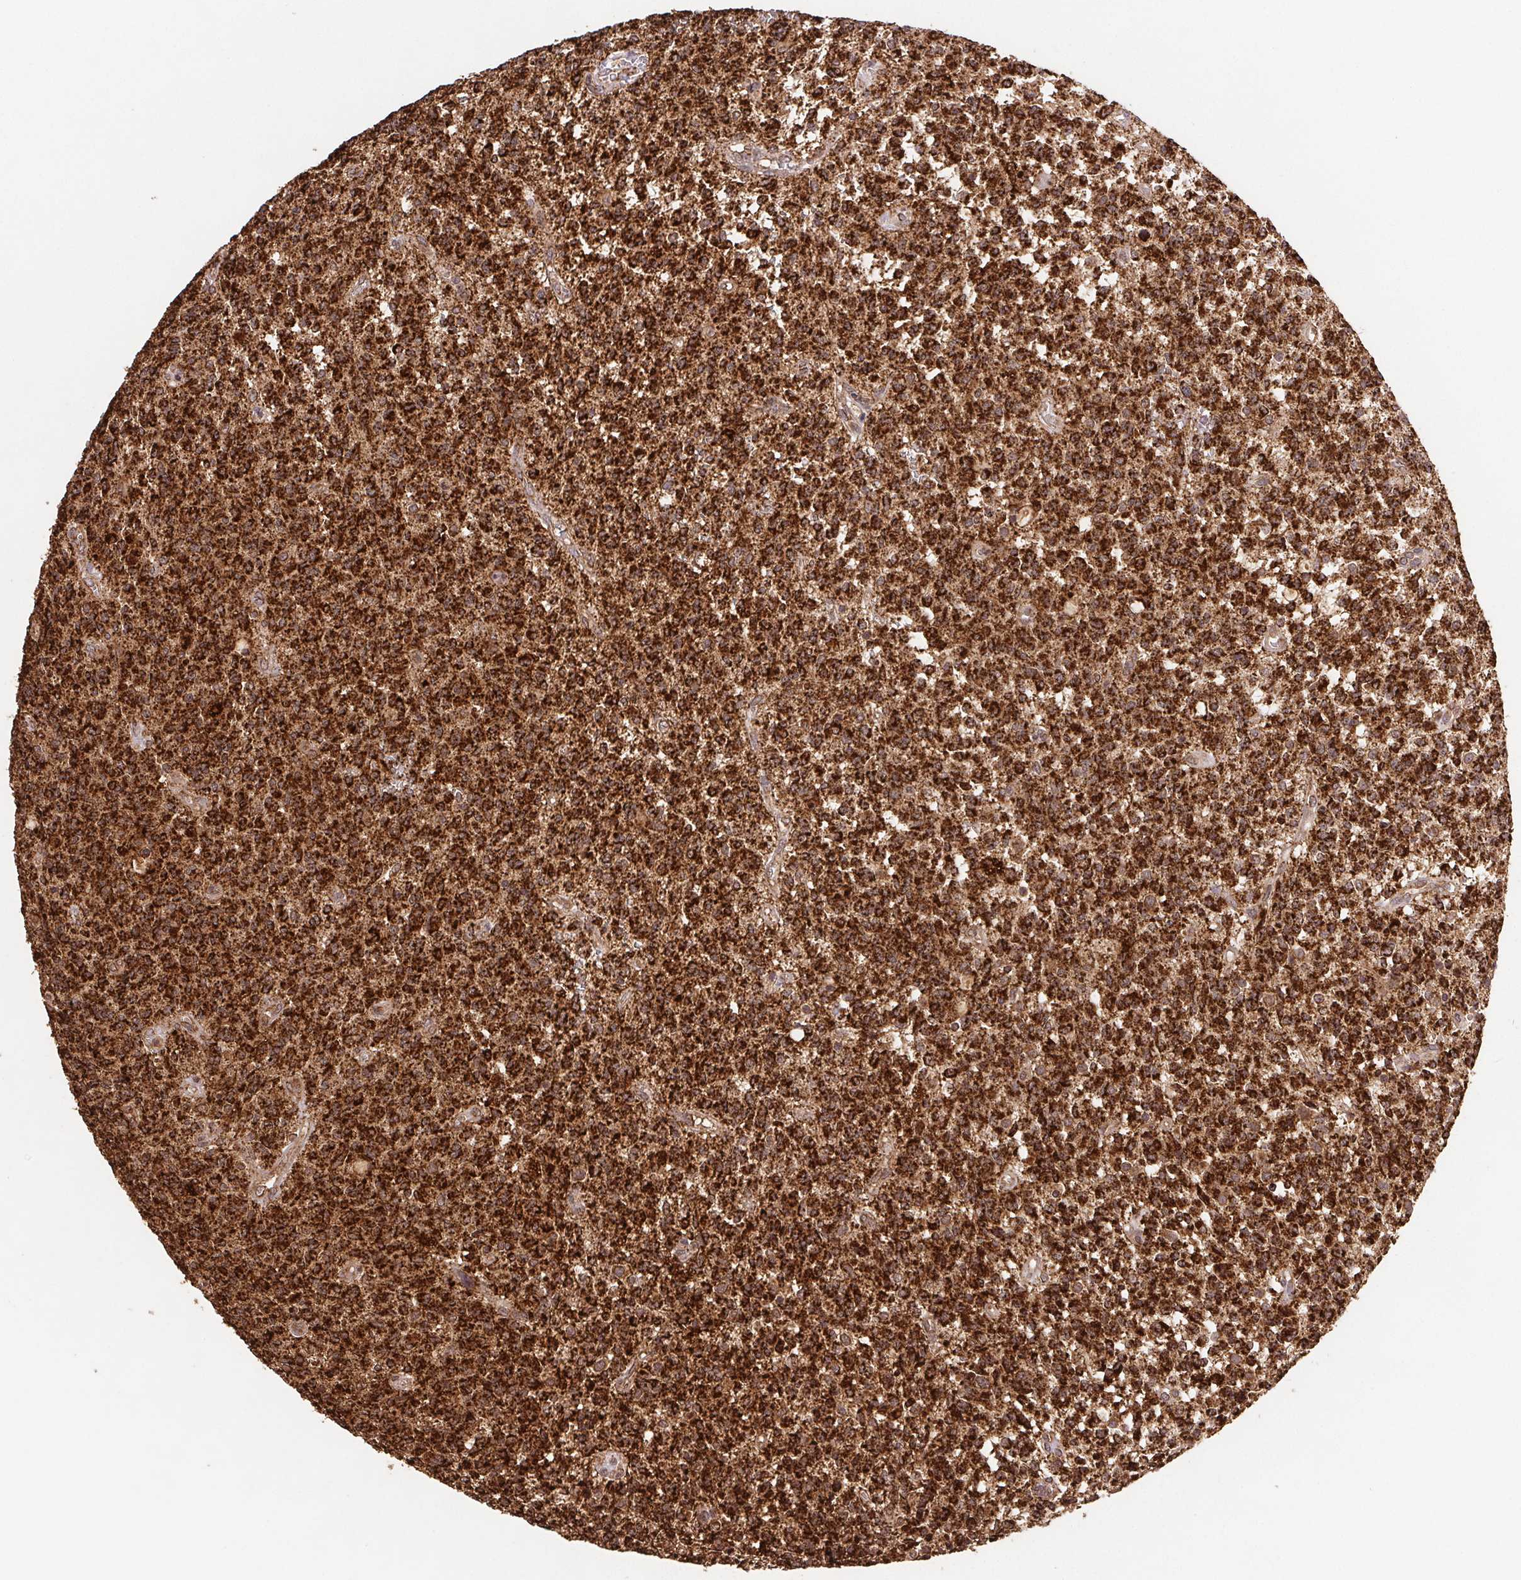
{"staining": {"intensity": "strong", "quantity": ">75%", "location": "cytoplasmic/membranous"}, "tissue": "glioma", "cell_type": "Tumor cells", "image_type": "cancer", "snomed": [{"axis": "morphology", "description": "Glioma, malignant, Low grade"}, {"axis": "topography", "description": "Brain"}], "caption": "Protein analysis of malignant glioma (low-grade) tissue shows strong cytoplasmic/membranous staining in approximately >75% of tumor cells.", "gene": "NIPSNAP2", "patient": {"sex": "male", "age": 64}}